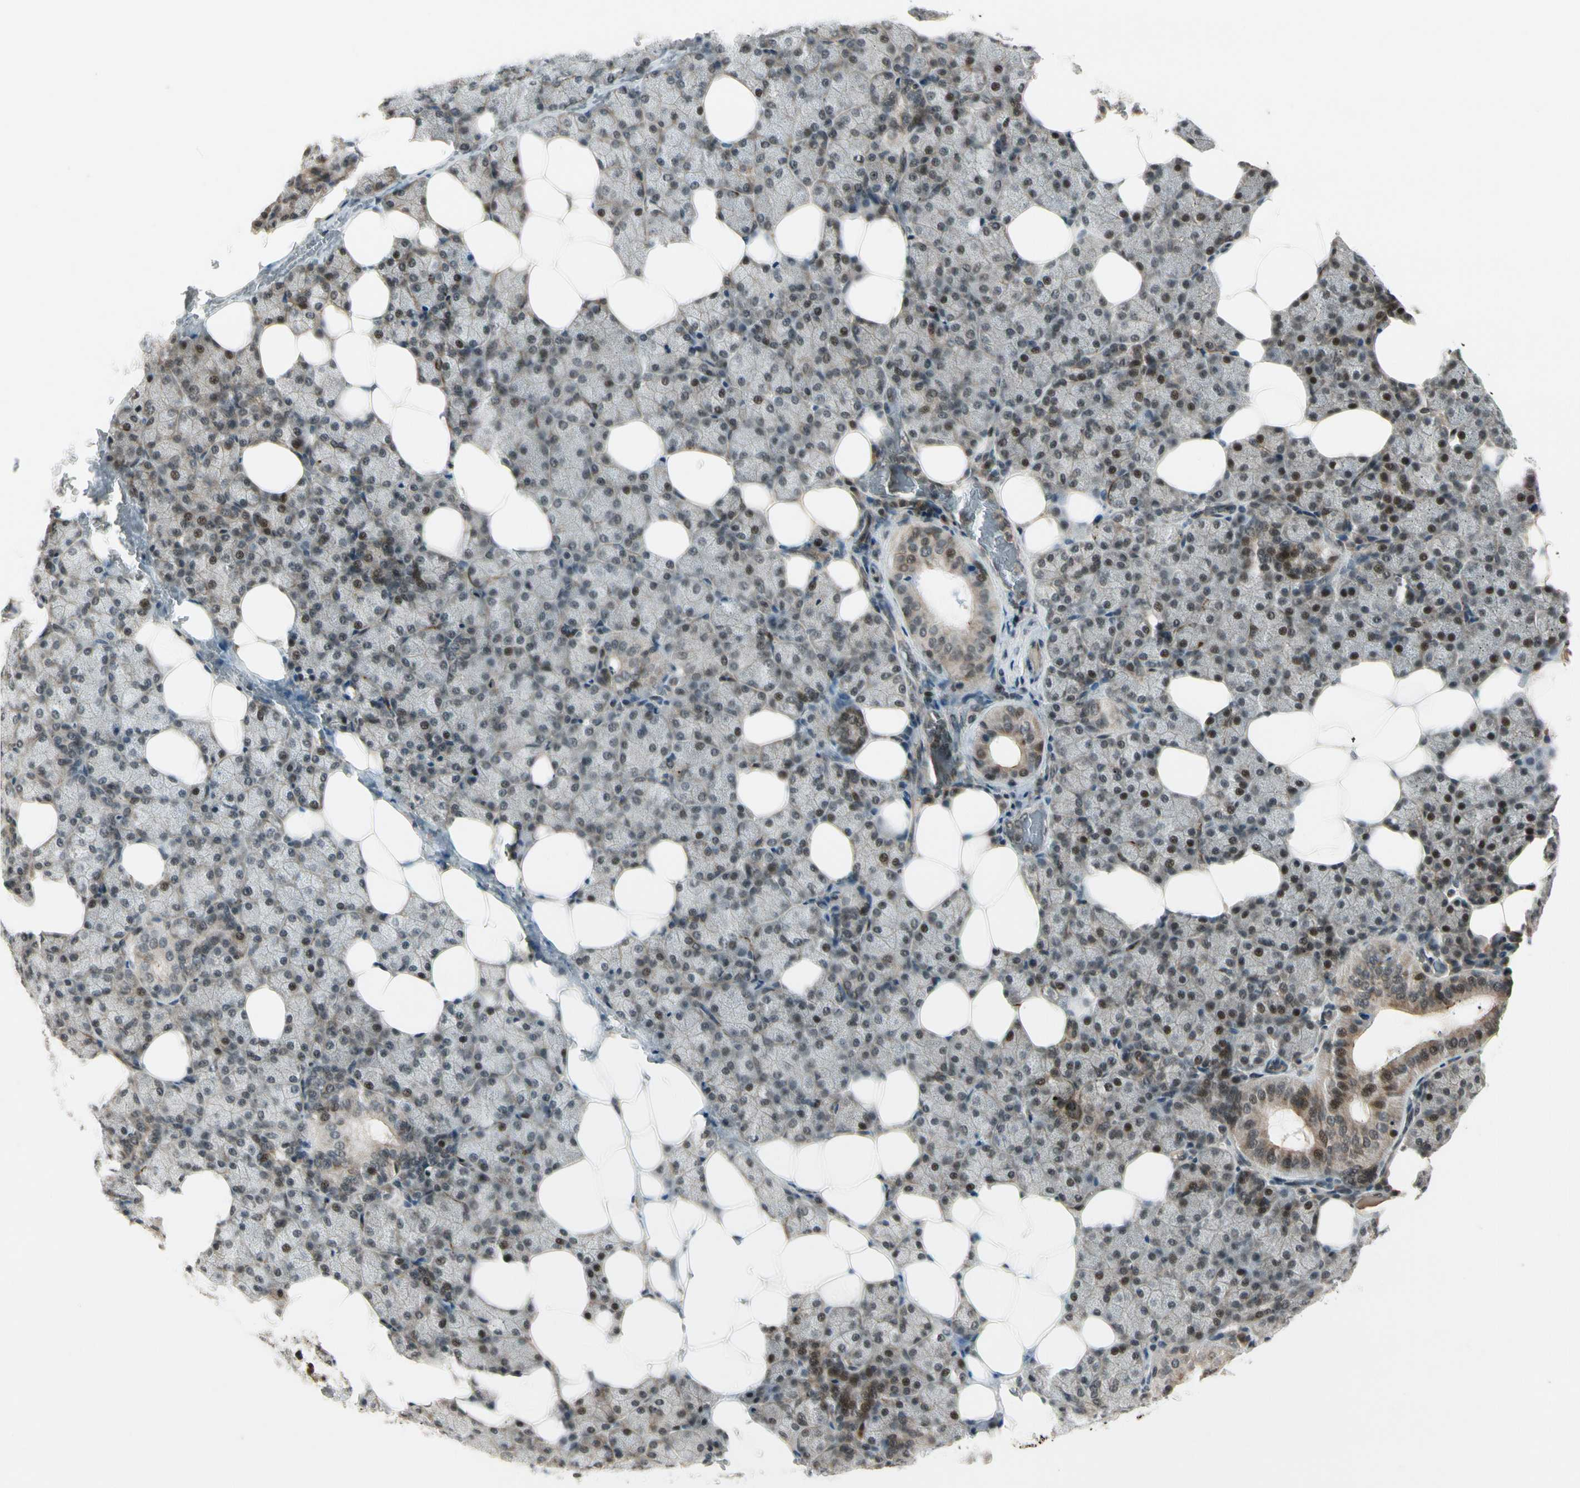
{"staining": {"intensity": "moderate", "quantity": "25%-75%", "location": "nuclear"}, "tissue": "salivary gland", "cell_type": "Glandular cells", "image_type": "normal", "snomed": [{"axis": "morphology", "description": "Normal tissue, NOS"}, {"axis": "topography", "description": "Lymph node"}, {"axis": "topography", "description": "Salivary gland"}], "caption": "Glandular cells show medium levels of moderate nuclear positivity in about 25%-75% of cells in normal human salivary gland.", "gene": "CDK11A", "patient": {"sex": "male", "age": 8}}